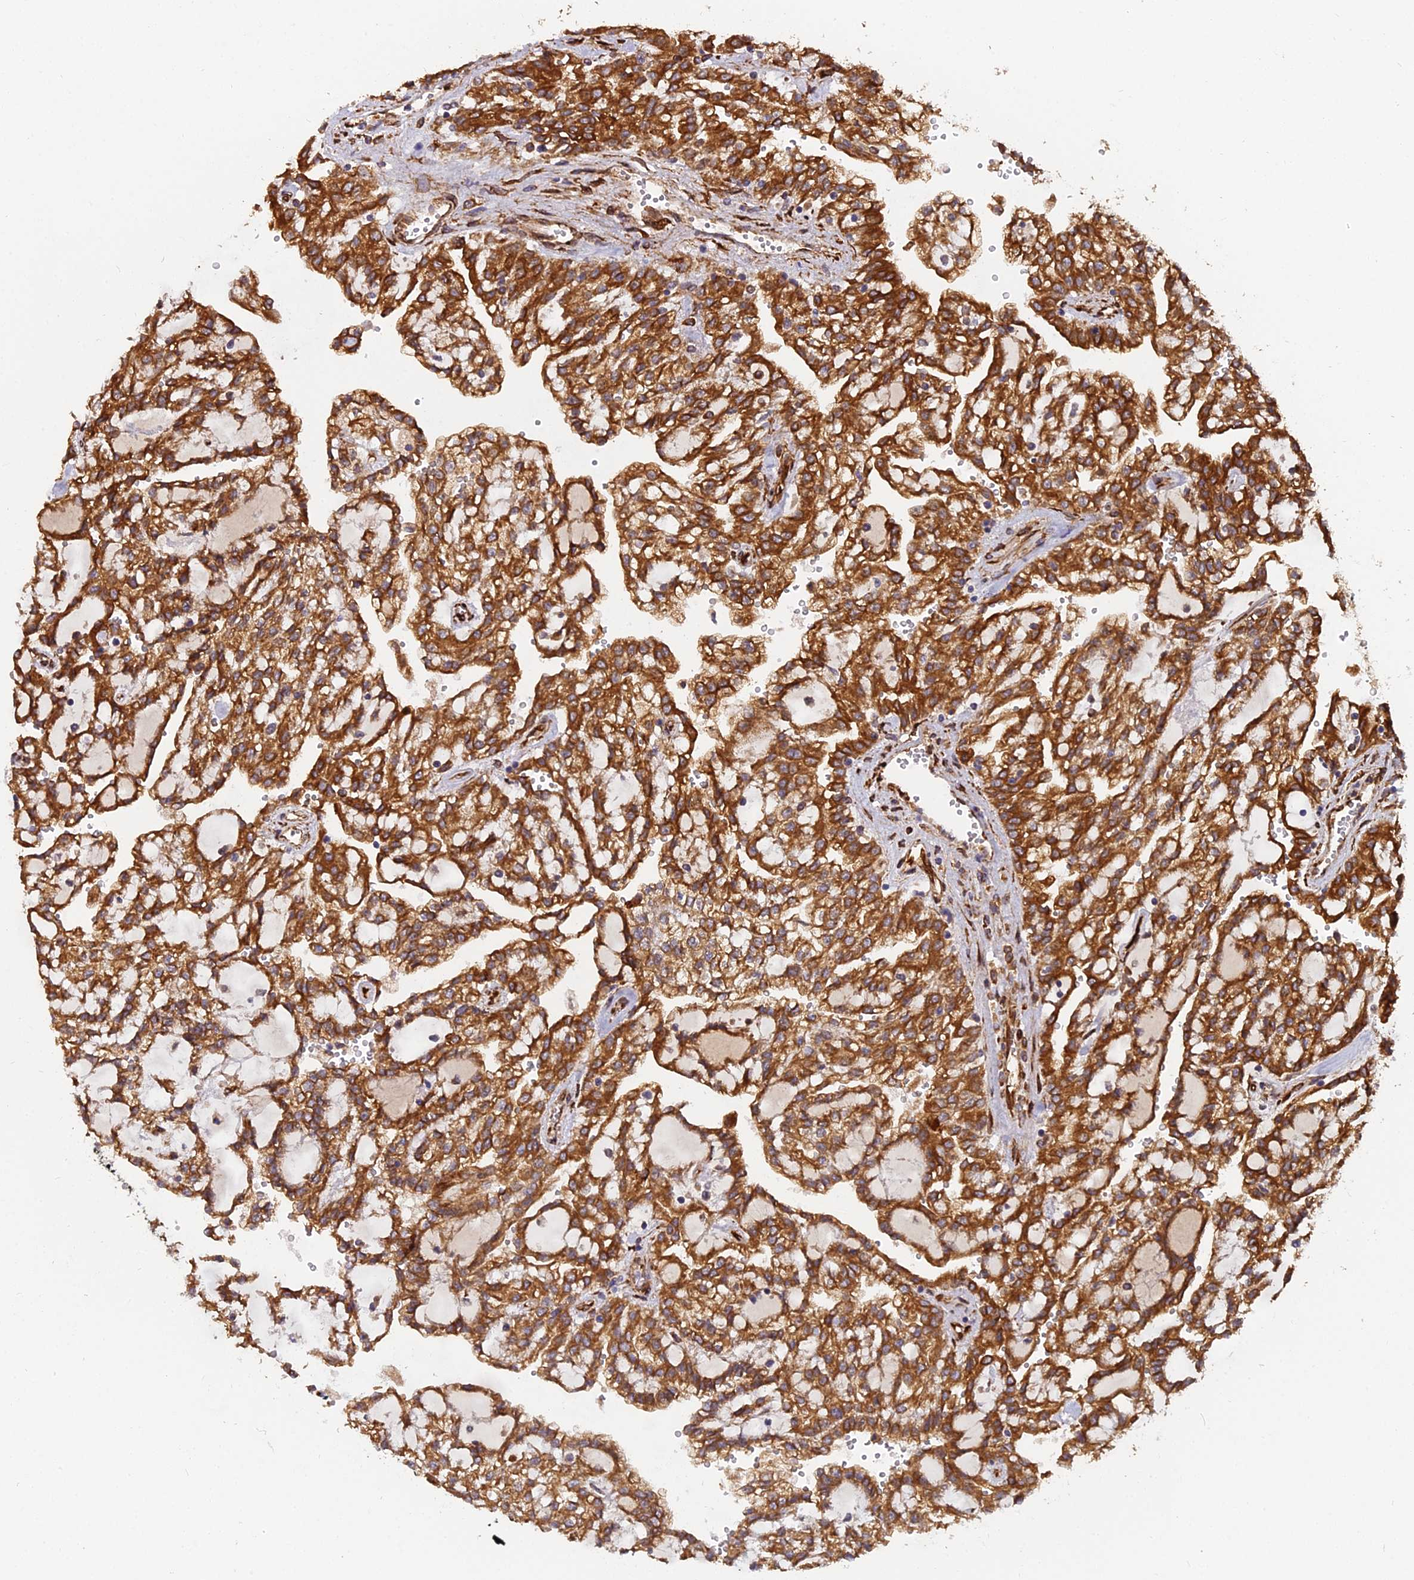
{"staining": {"intensity": "strong", "quantity": ">75%", "location": "cytoplasmic/membranous"}, "tissue": "renal cancer", "cell_type": "Tumor cells", "image_type": "cancer", "snomed": [{"axis": "morphology", "description": "Adenocarcinoma, NOS"}, {"axis": "topography", "description": "Kidney"}], "caption": "Immunohistochemistry (IHC) staining of adenocarcinoma (renal), which exhibits high levels of strong cytoplasmic/membranous staining in approximately >75% of tumor cells indicating strong cytoplasmic/membranous protein expression. The staining was performed using DAB (brown) for protein detection and nuclei were counterstained in hematoxylin (blue).", "gene": "NDUFAF7", "patient": {"sex": "male", "age": 63}}